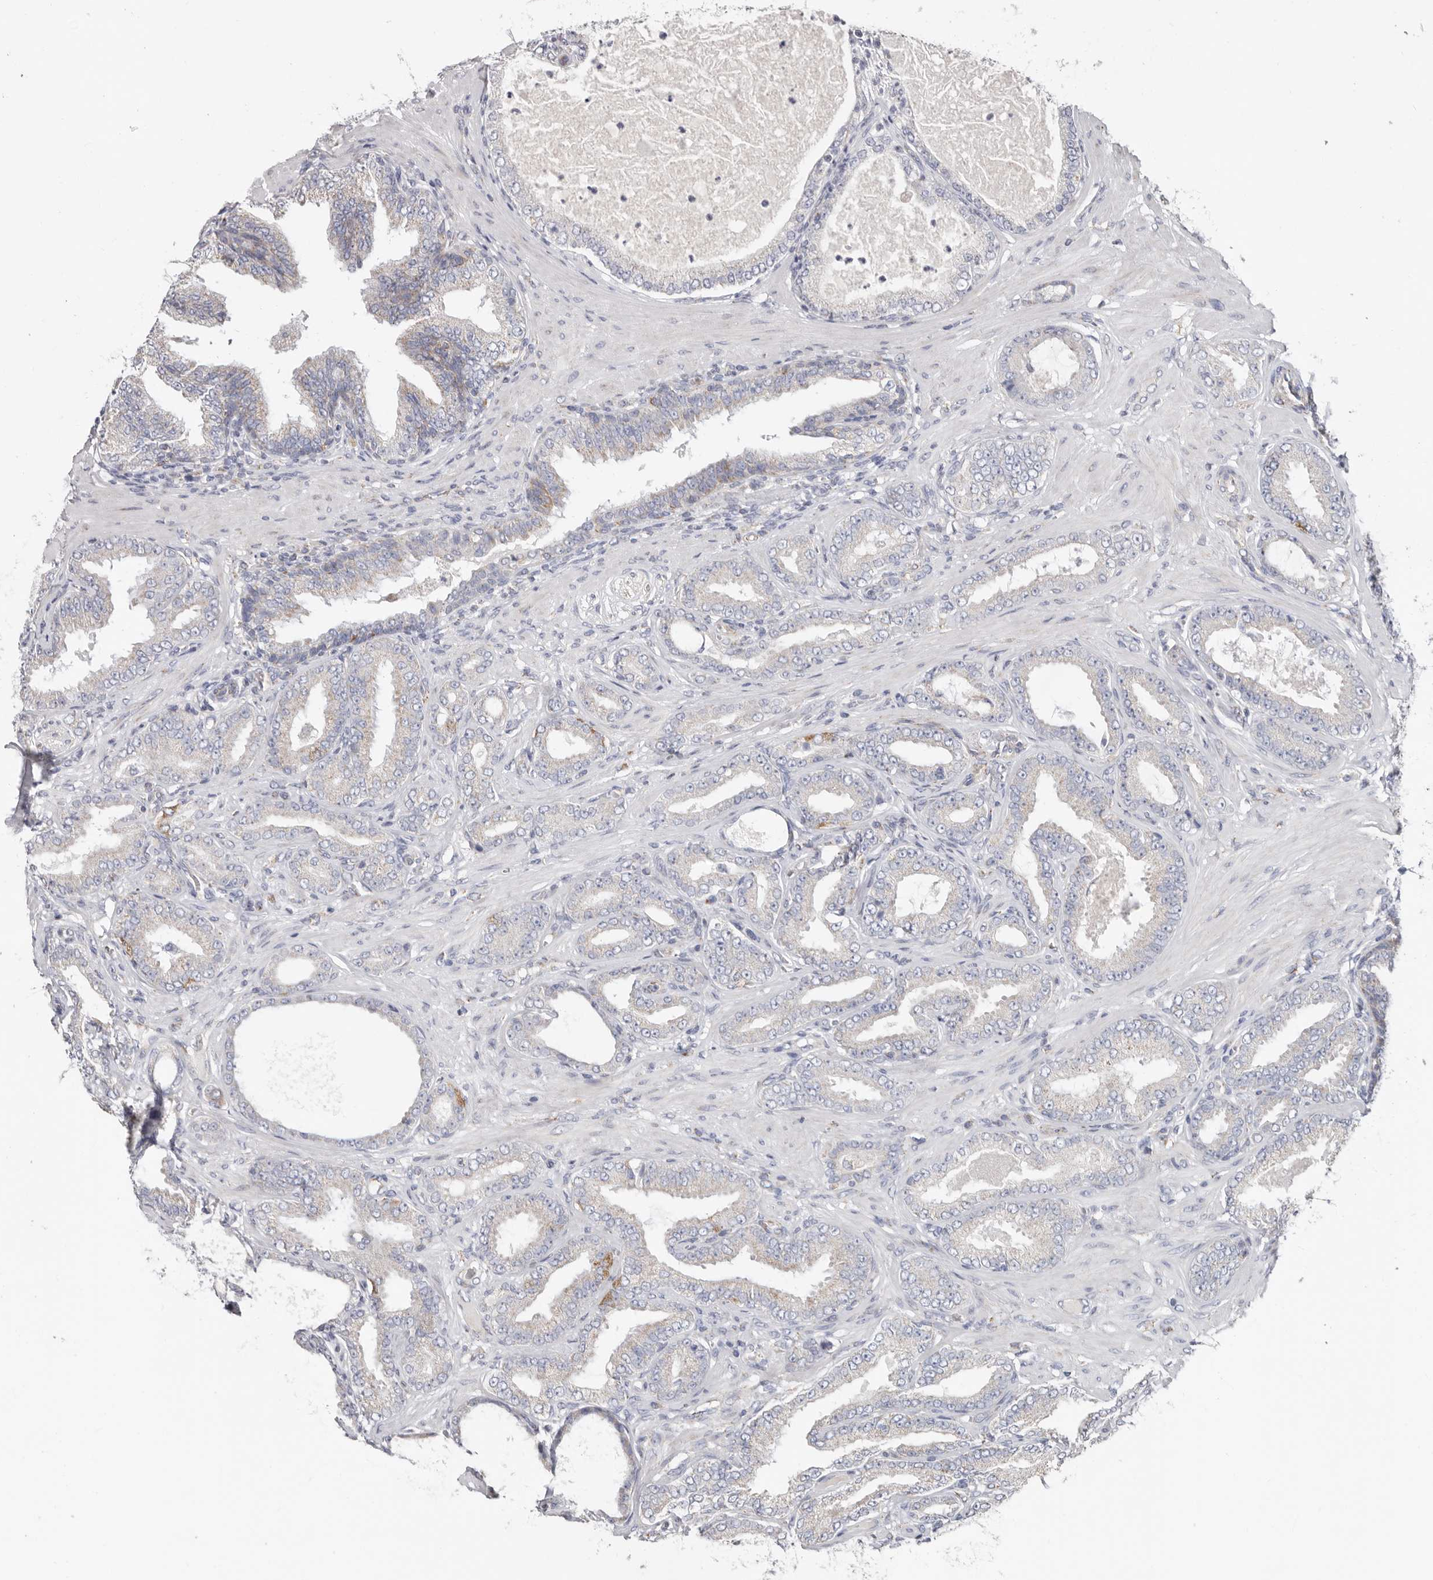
{"staining": {"intensity": "weak", "quantity": "25%-75%", "location": "cytoplasmic/membranous"}, "tissue": "prostate cancer", "cell_type": "Tumor cells", "image_type": "cancer", "snomed": [{"axis": "morphology", "description": "Adenocarcinoma, Low grade"}, {"axis": "topography", "description": "Prostate"}], "caption": "This histopathology image reveals IHC staining of adenocarcinoma (low-grade) (prostate), with low weak cytoplasmic/membranous expression in approximately 25%-75% of tumor cells.", "gene": "RSPO2", "patient": {"sex": "male", "age": 63}}